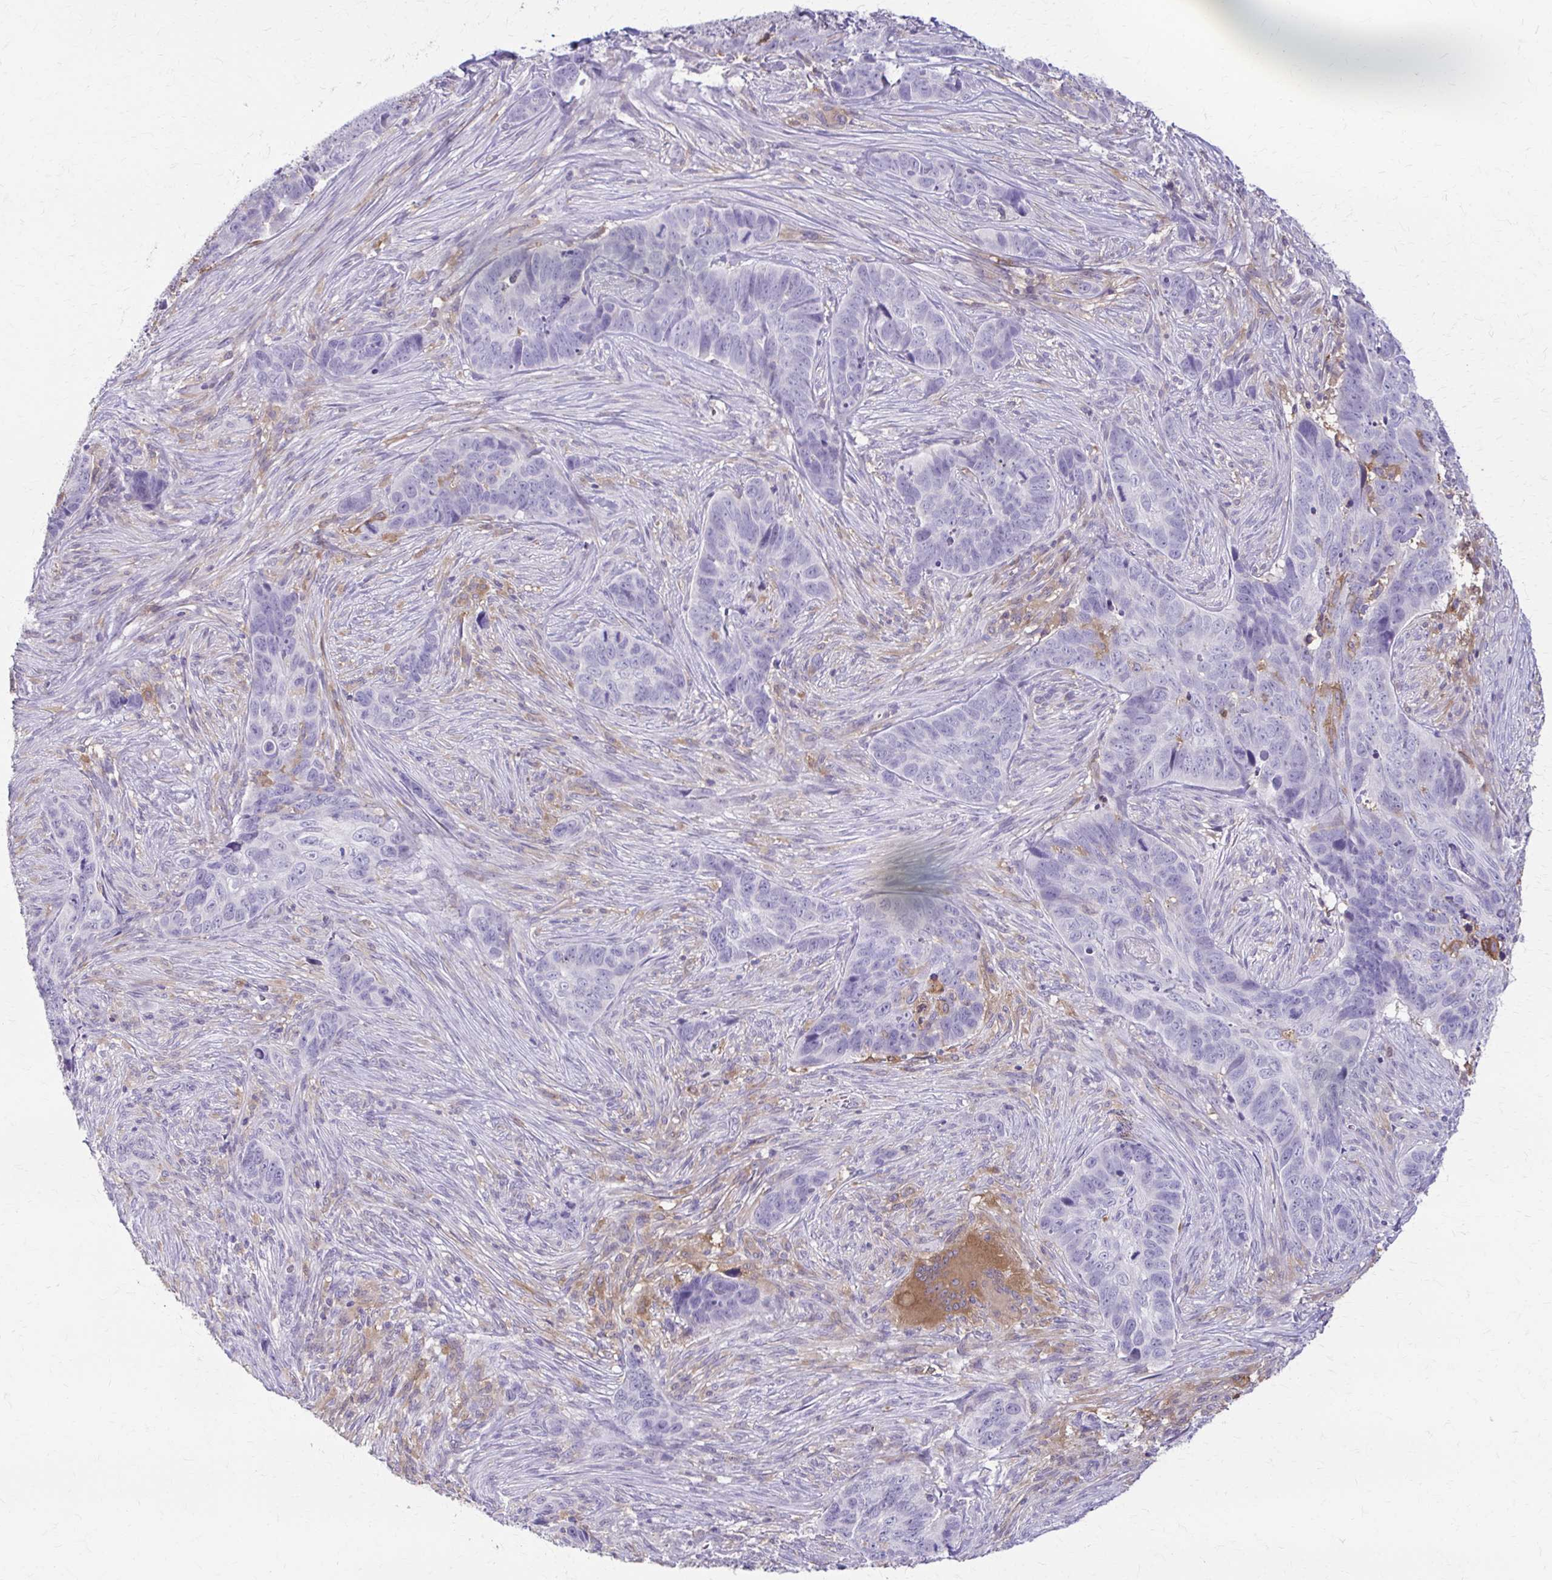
{"staining": {"intensity": "negative", "quantity": "none", "location": "none"}, "tissue": "skin cancer", "cell_type": "Tumor cells", "image_type": "cancer", "snomed": [{"axis": "morphology", "description": "Basal cell carcinoma"}, {"axis": "topography", "description": "Skin"}], "caption": "This is an immunohistochemistry (IHC) micrograph of skin cancer (basal cell carcinoma). There is no expression in tumor cells.", "gene": "PIK3AP1", "patient": {"sex": "female", "age": 82}}